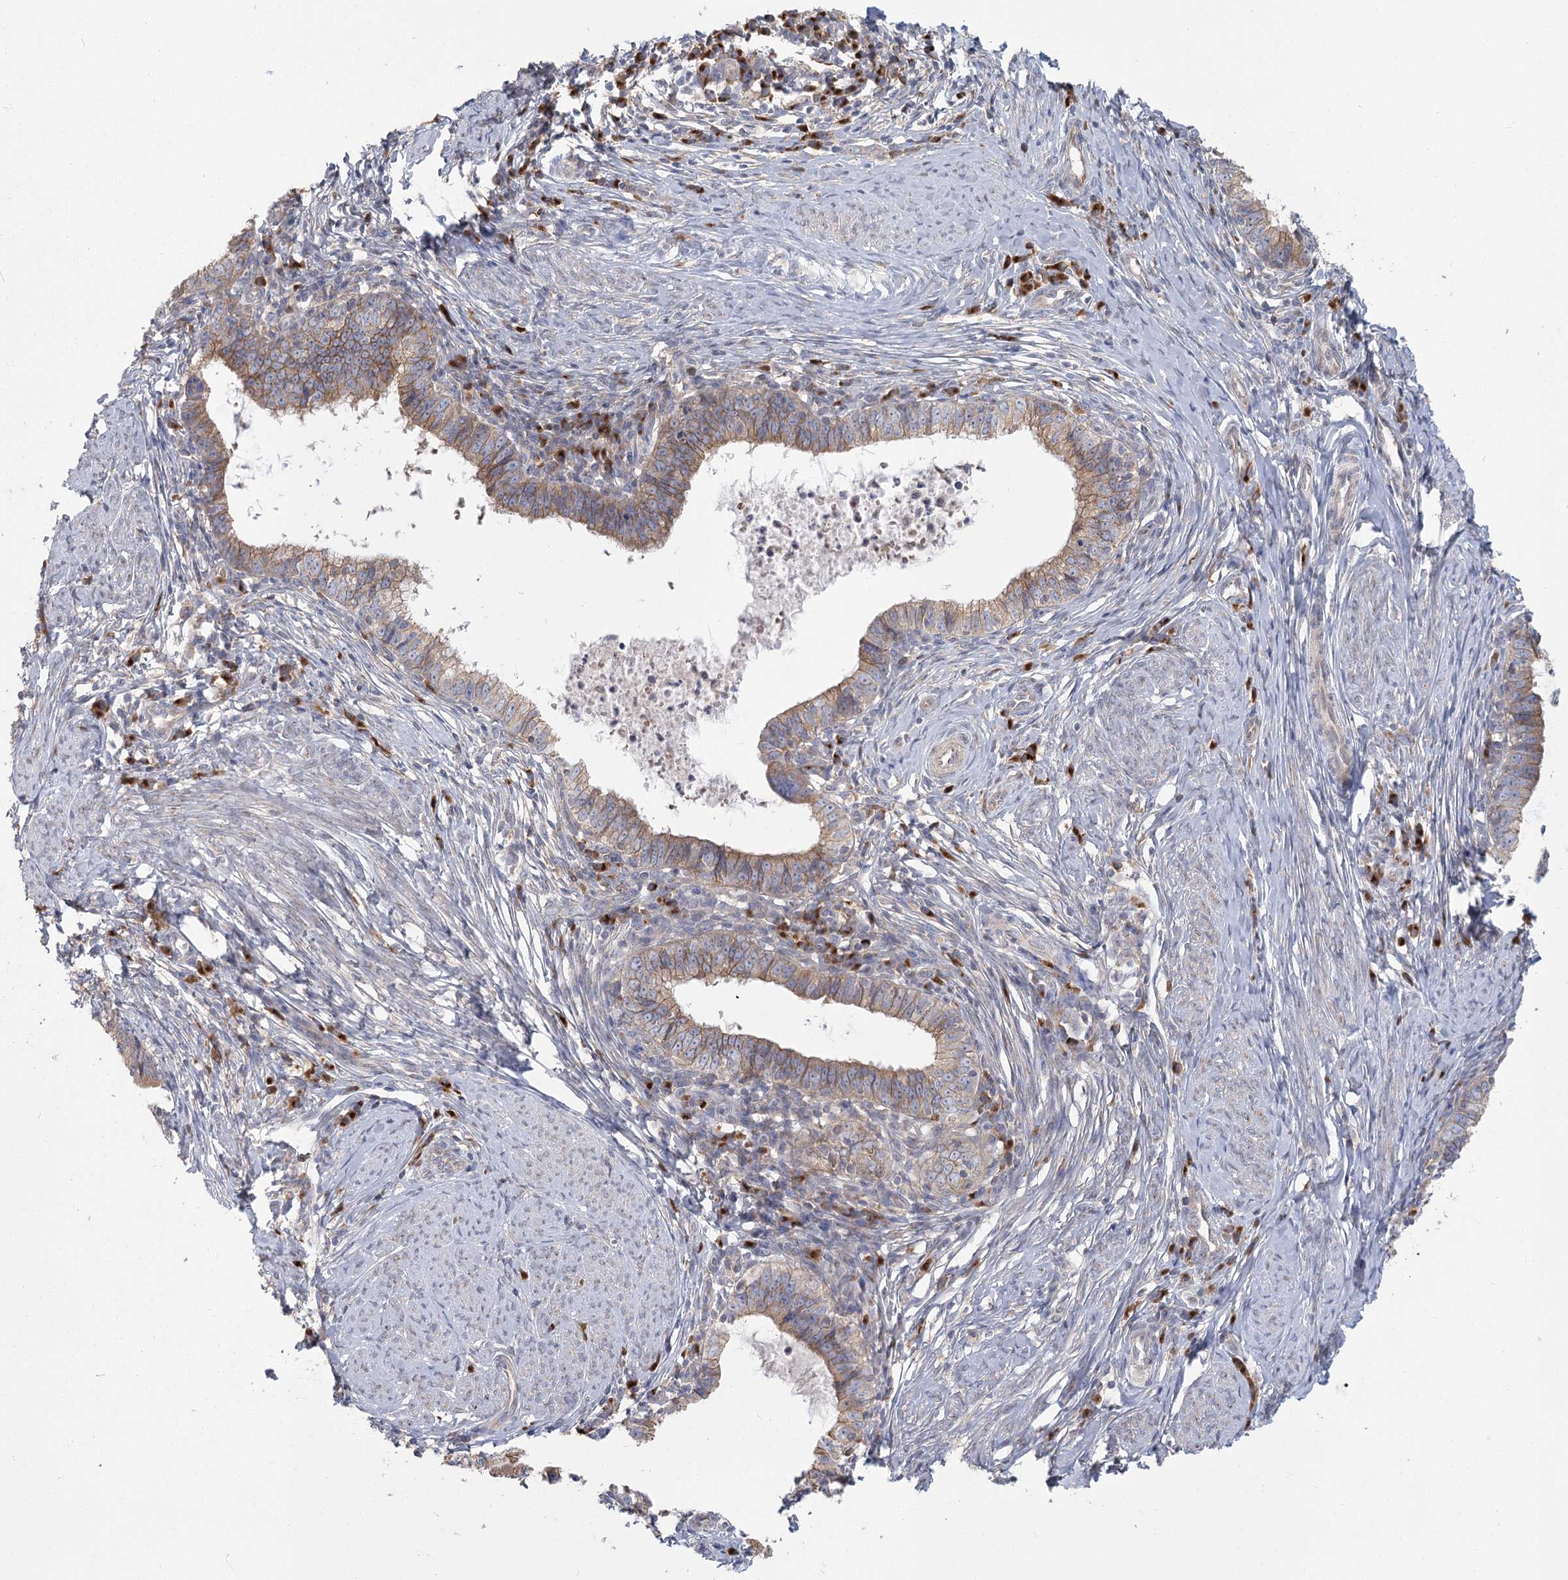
{"staining": {"intensity": "moderate", "quantity": ">75%", "location": "cytoplasmic/membranous"}, "tissue": "cervical cancer", "cell_type": "Tumor cells", "image_type": "cancer", "snomed": [{"axis": "morphology", "description": "Adenocarcinoma, NOS"}, {"axis": "topography", "description": "Cervix"}], "caption": "Protein expression analysis of human cervical cancer (adenocarcinoma) reveals moderate cytoplasmic/membranous expression in about >75% of tumor cells.", "gene": "CNTLN", "patient": {"sex": "female", "age": 36}}